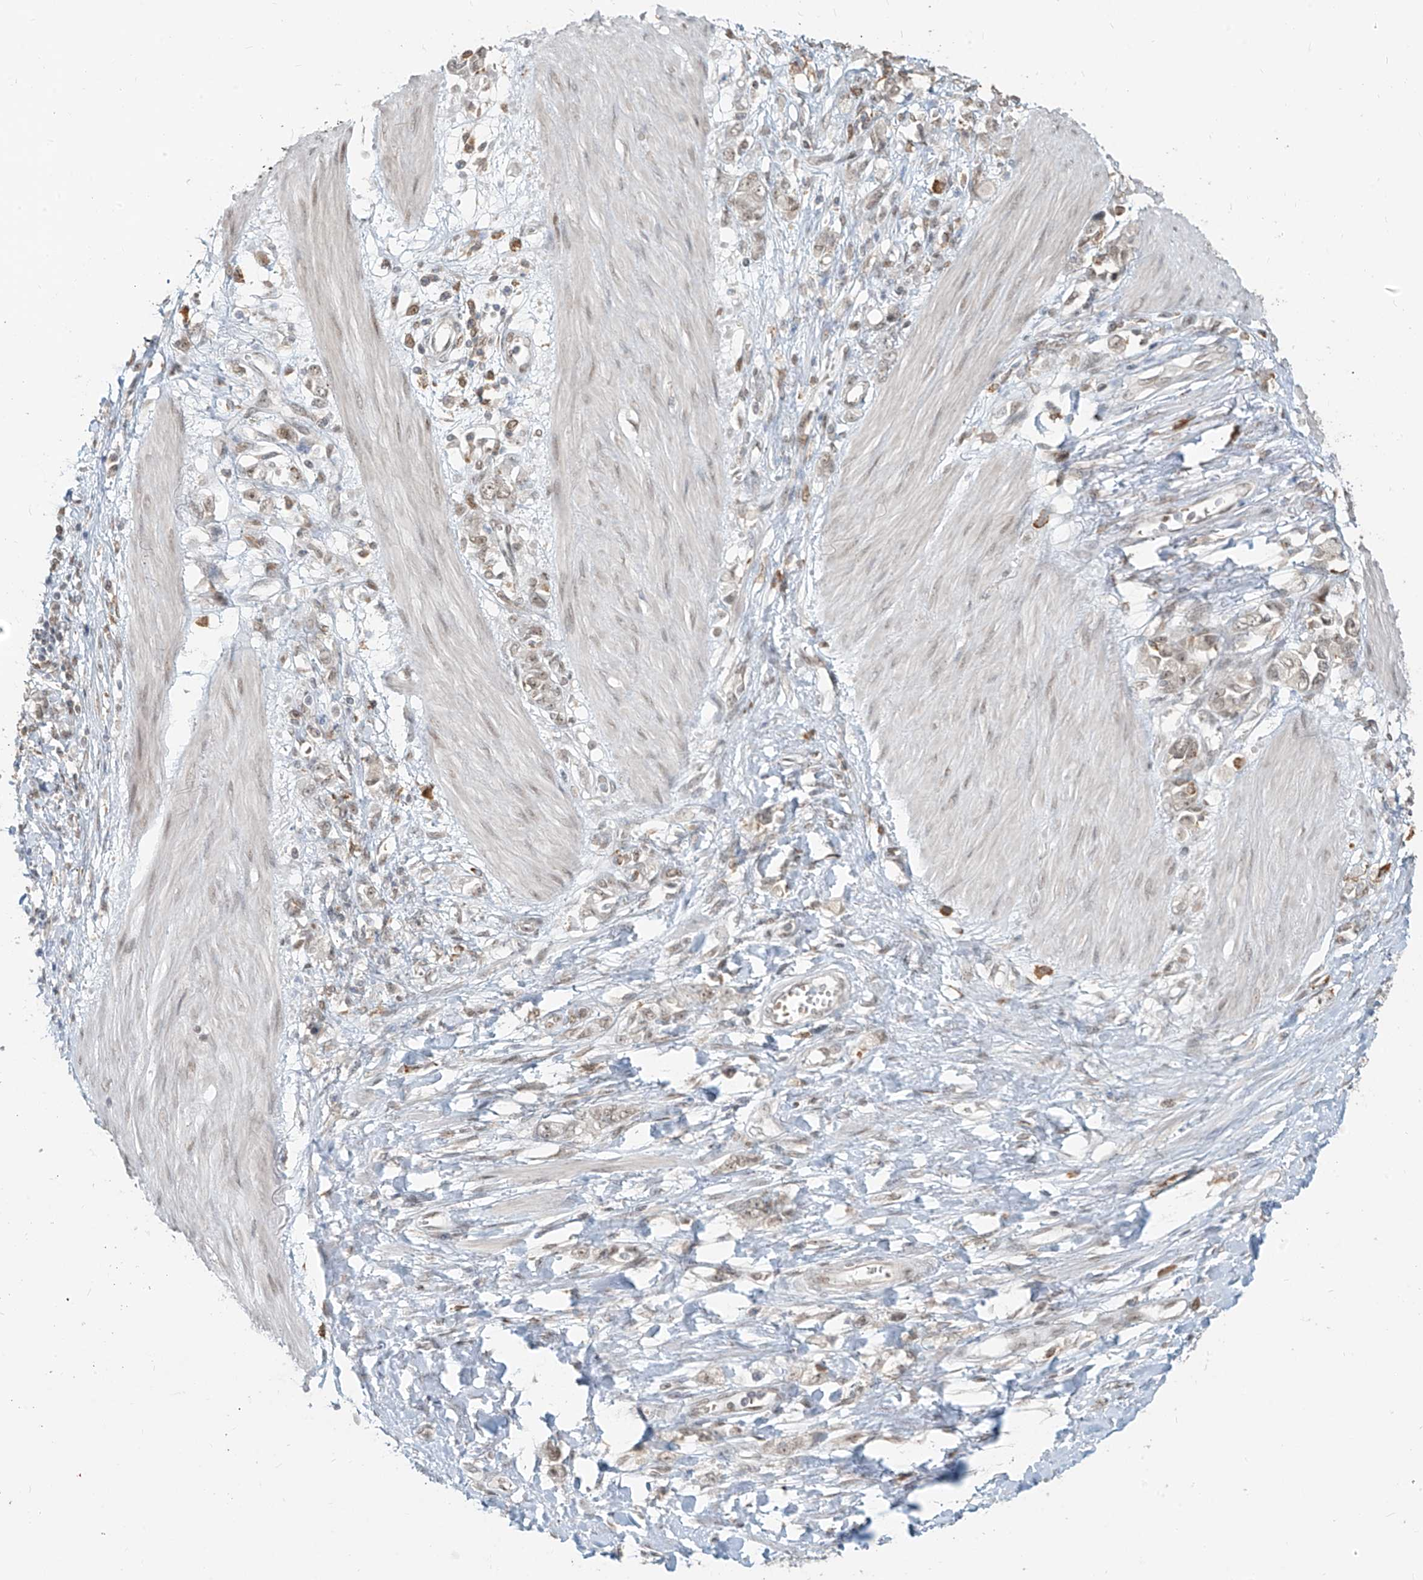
{"staining": {"intensity": "weak", "quantity": ">75%", "location": "nuclear"}, "tissue": "stomach cancer", "cell_type": "Tumor cells", "image_type": "cancer", "snomed": [{"axis": "morphology", "description": "Adenocarcinoma, NOS"}, {"axis": "topography", "description": "Stomach"}], "caption": "Approximately >75% of tumor cells in human stomach cancer display weak nuclear protein expression as visualized by brown immunohistochemical staining.", "gene": "ZMYM2", "patient": {"sex": "female", "age": 76}}